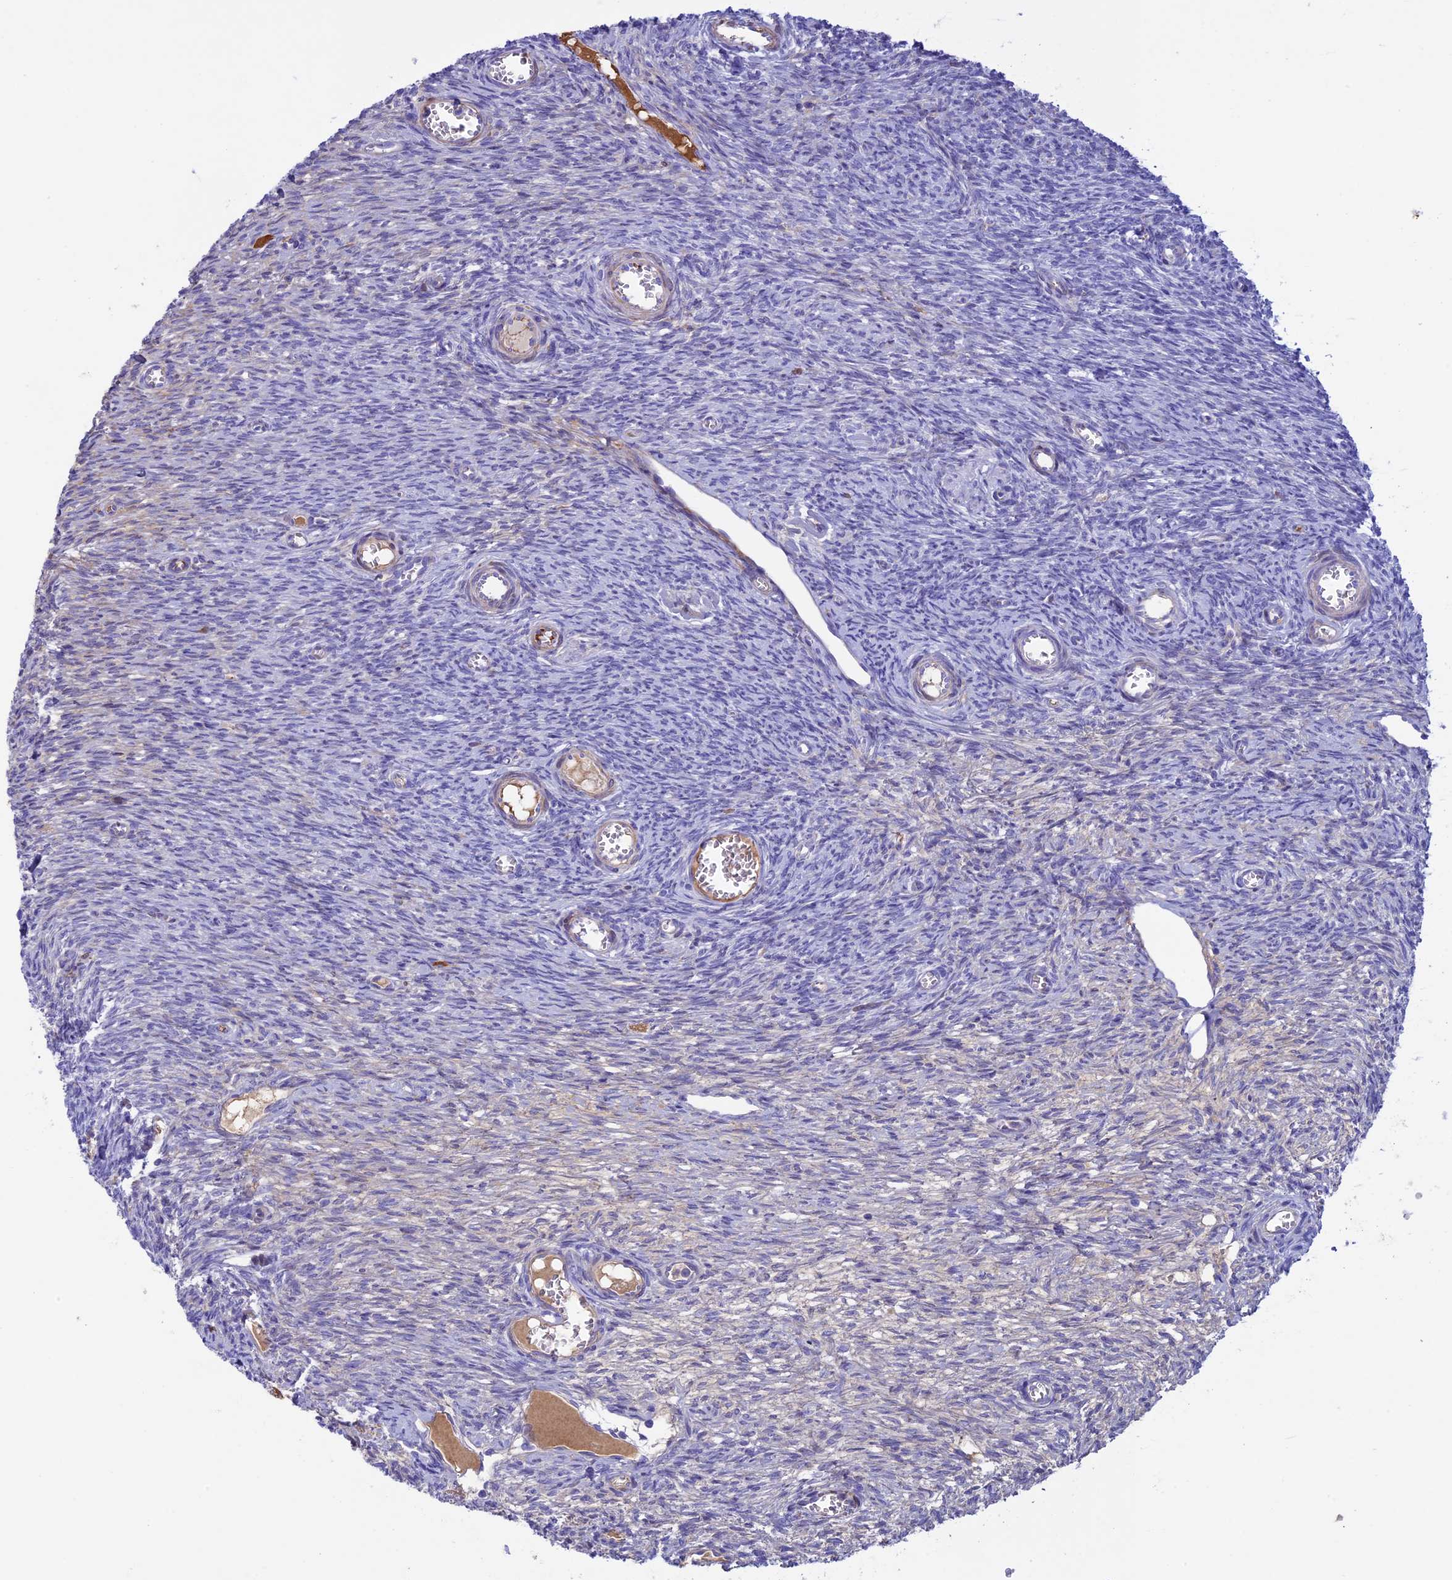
{"staining": {"intensity": "negative", "quantity": "none", "location": "none"}, "tissue": "ovary", "cell_type": "Ovarian stroma cells", "image_type": "normal", "snomed": [{"axis": "morphology", "description": "Normal tissue, NOS"}, {"axis": "topography", "description": "Ovary"}], "caption": "This is a histopathology image of immunohistochemistry (IHC) staining of benign ovary, which shows no positivity in ovarian stroma cells.", "gene": "IGSF6", "patient": {"sex": "female", "age": 44}}